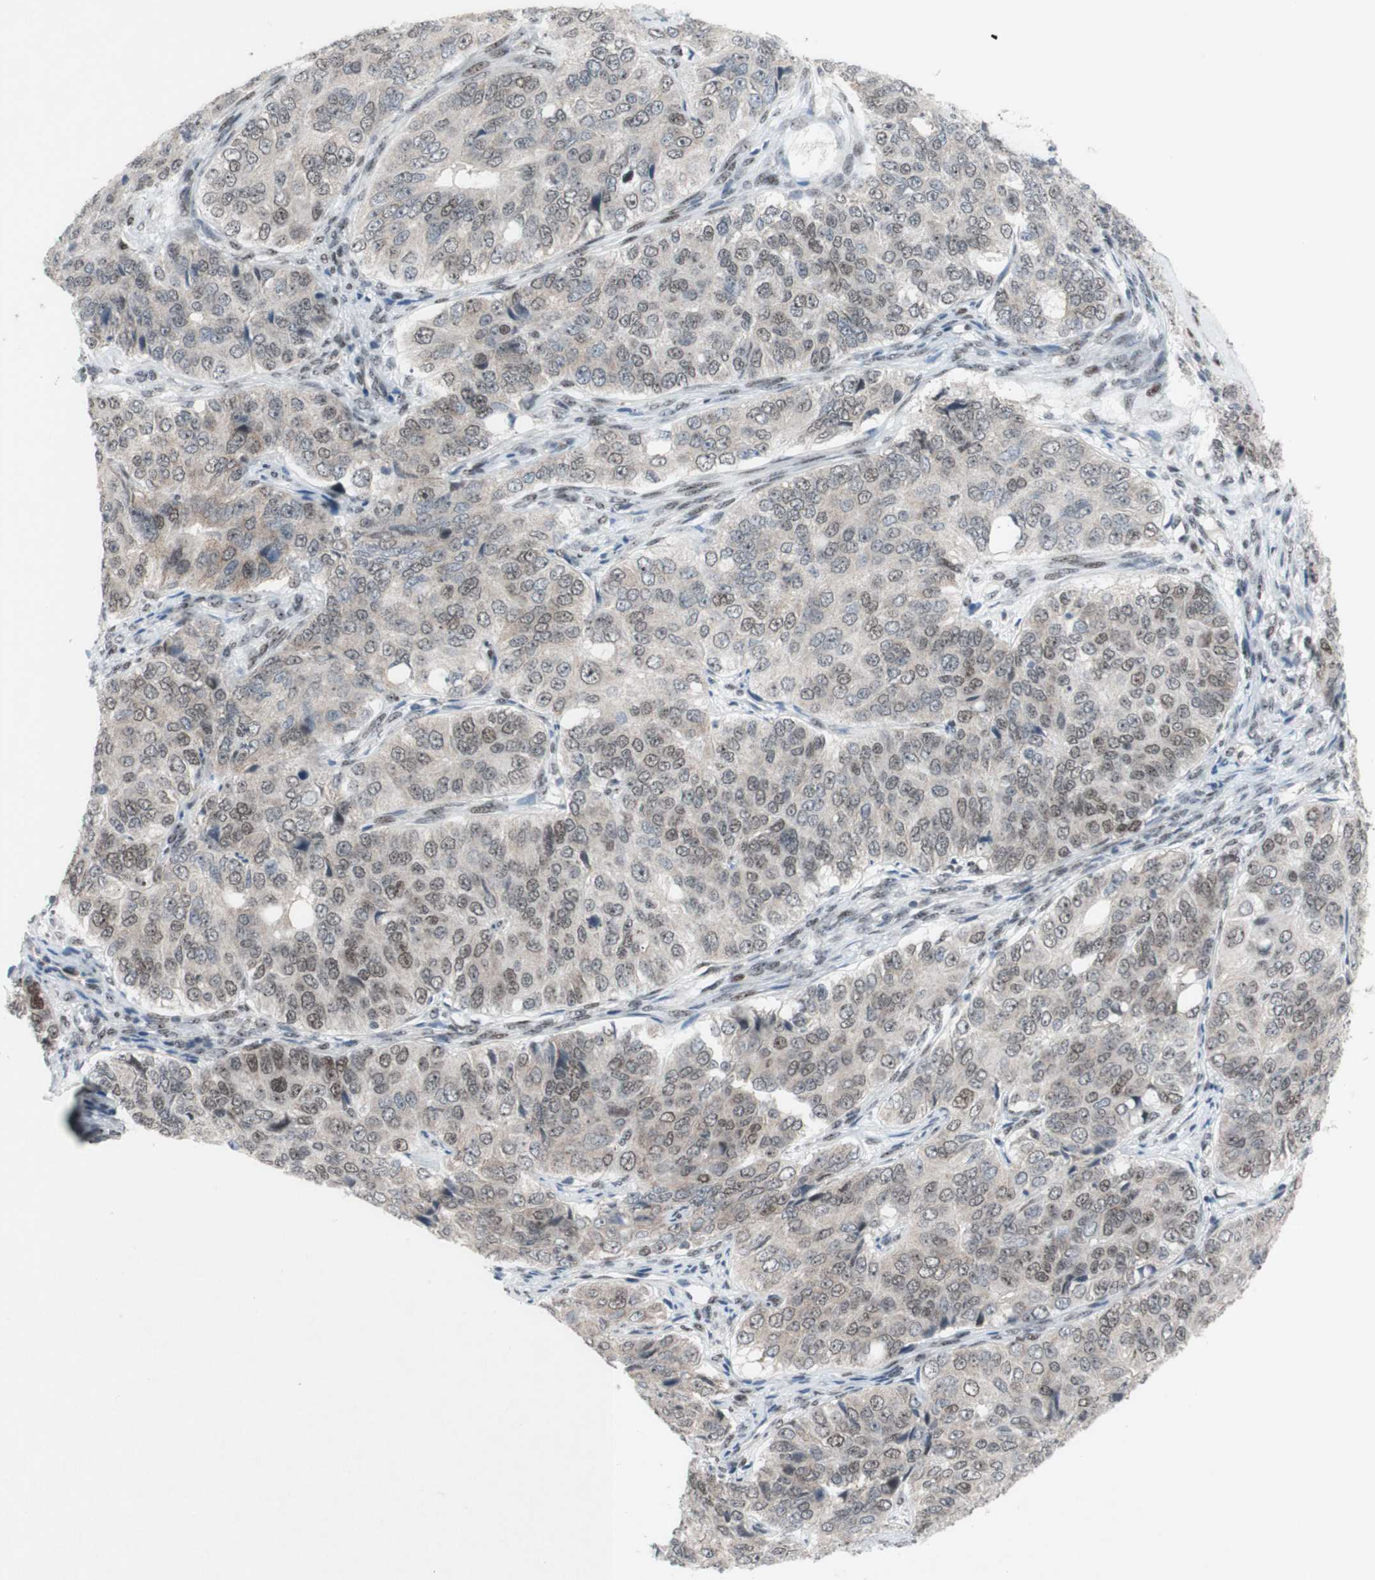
{"staining": {"intensity": "weak", "quantity": ">75%", "location": "nuclear"}, "tissue": "ovarian cancer", "cell_type": "Tumor cells", "image_type": "cancer", "snomed": [{"axis": "morphology", "description": "Carcinoma, endometroid"}, {"axis": "topography", "description": "Ovary"}], "caption": "There is low levels of weak nuclear staining in tumor cells of ovarian cancer (endometroid carcinoma), as demonstrated by immunohistochemical staining (brown color).", "gene": "POLR1A", "patient": {"sex": "female", "age": 51}}